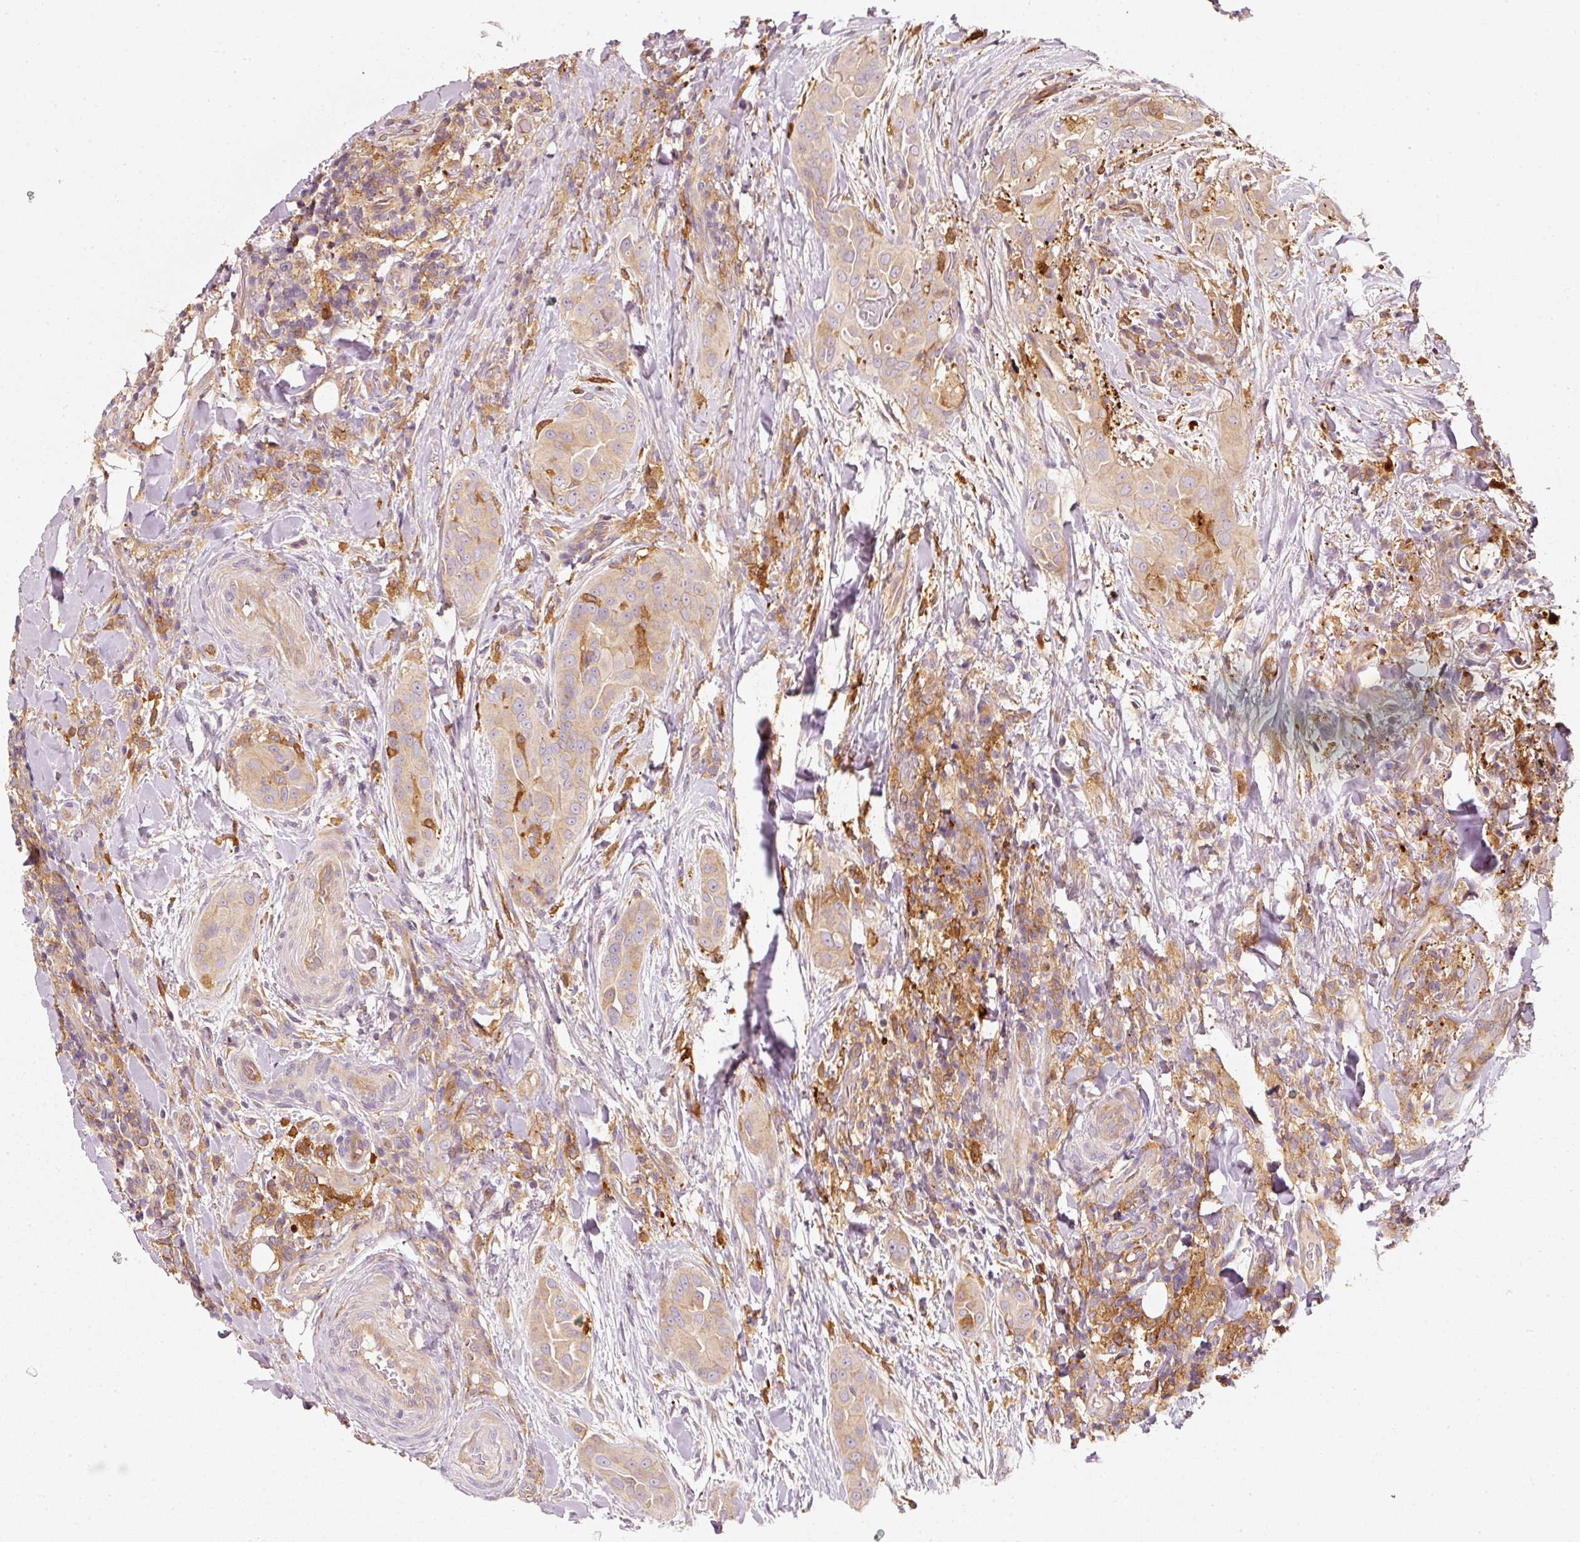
{"staining": {"intensity": "weak", "quantity": "25%-75%", "location": "cytoplasmic/membranous"}, "tissue": "thyroid cancer", "cell_type": "Tumor cells", "image_type": "cancer", "snomed": [{"axis": "morphology", "description": "Papillary adenocarcinoma, NOS"}, {"axis": "topography", "description": "Thyroid gland"}], "caption": "Thyroid cancer (papillary adenocarcinoma) stained with a protein marker demonstrates weak staining in tumor cells.", "gene": "IQGAP2", "patient": {"sex": "male", "age": 61}}